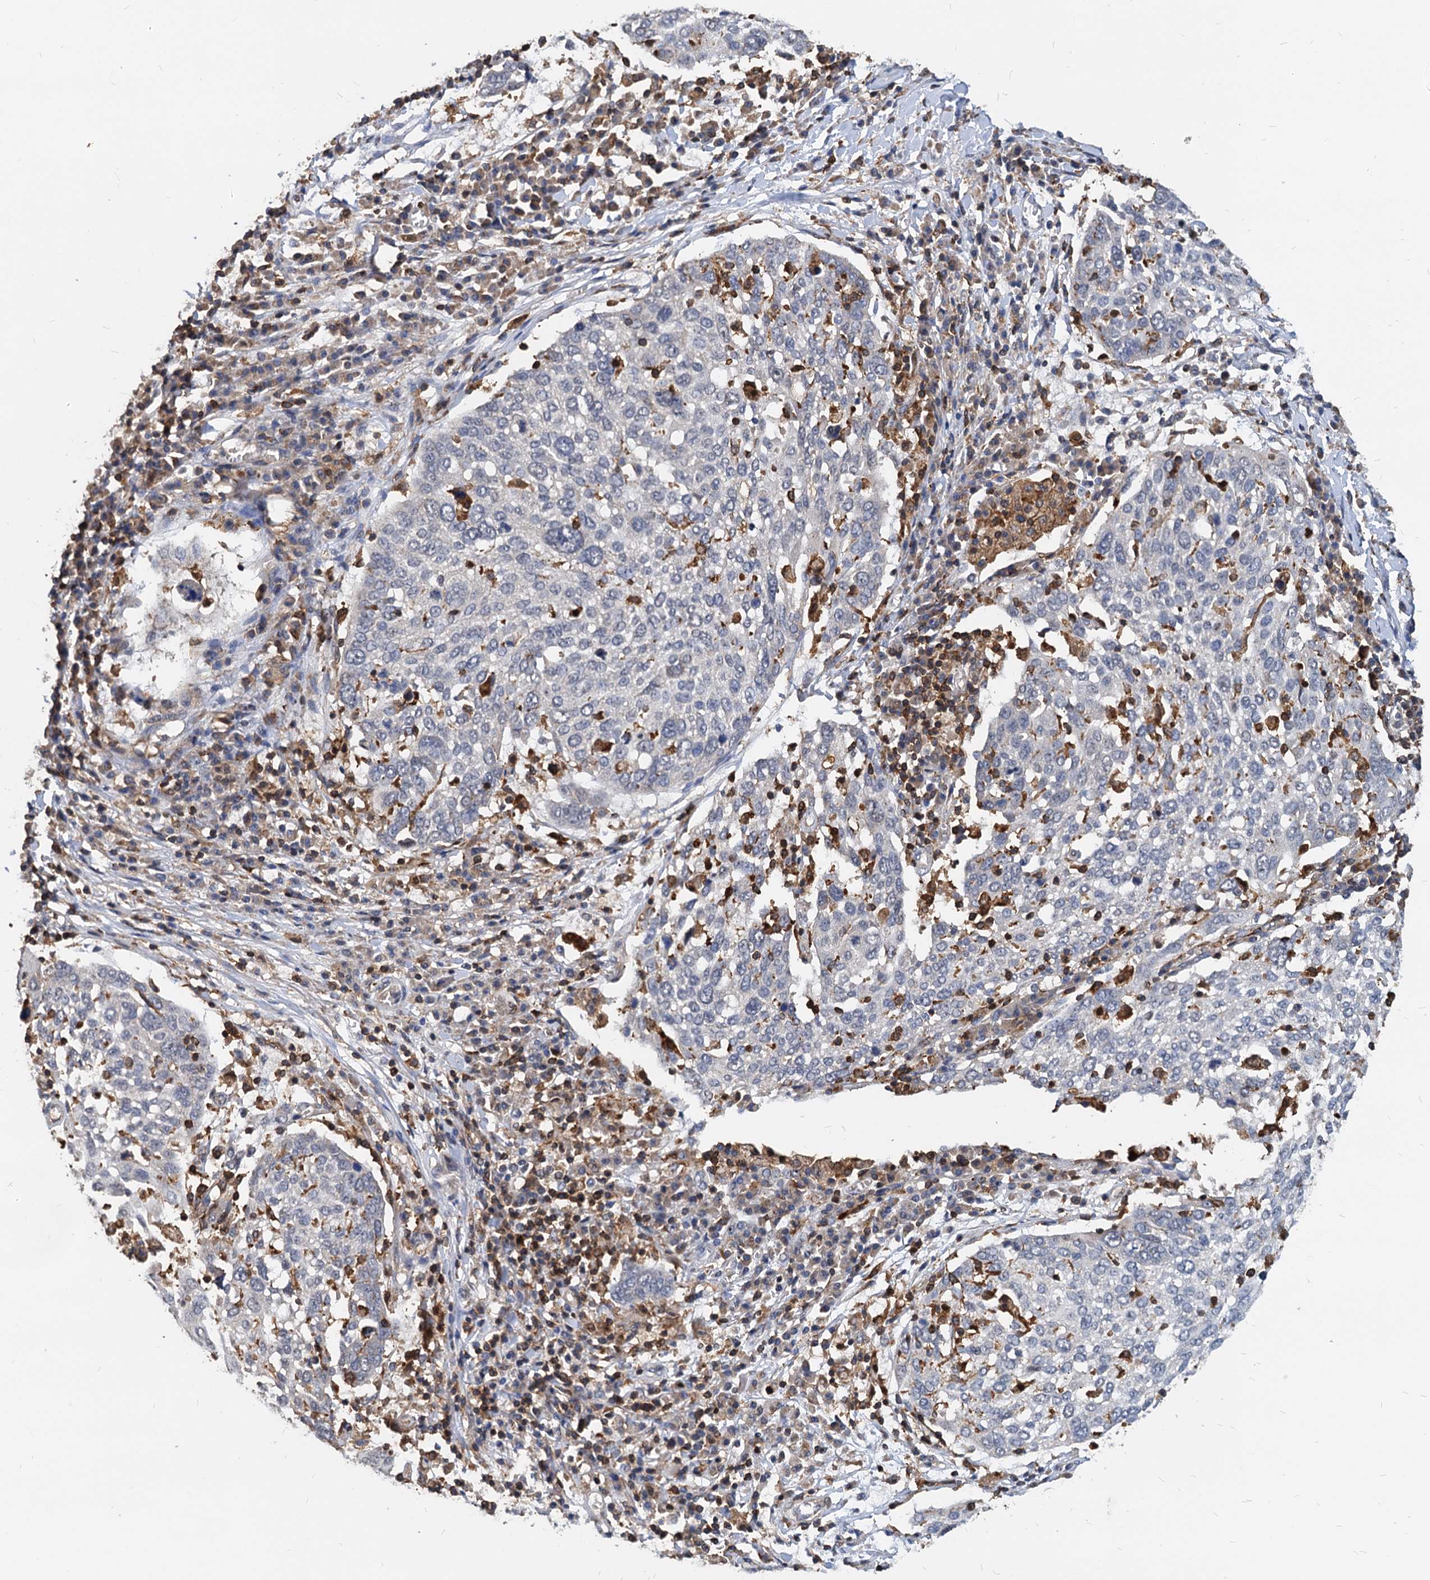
{"staining": {"intensity": "negative", "quantity": "none", "location": "none"}, "tissue": "lung cancer", "cell_type": "Tumor cells", "image_type": "cancer", "snomed": [{"axis": "morphology", "description": "Squamous cell carcinoma, NOS"}, {"axis": "topography", "description": "Lung"}], "caption": "There is no significant expression in tumor cells of lung cancer (squamous cell carcinoma).", "gene": "LCP2", "patient": {"sex": "male", "age": 65}}